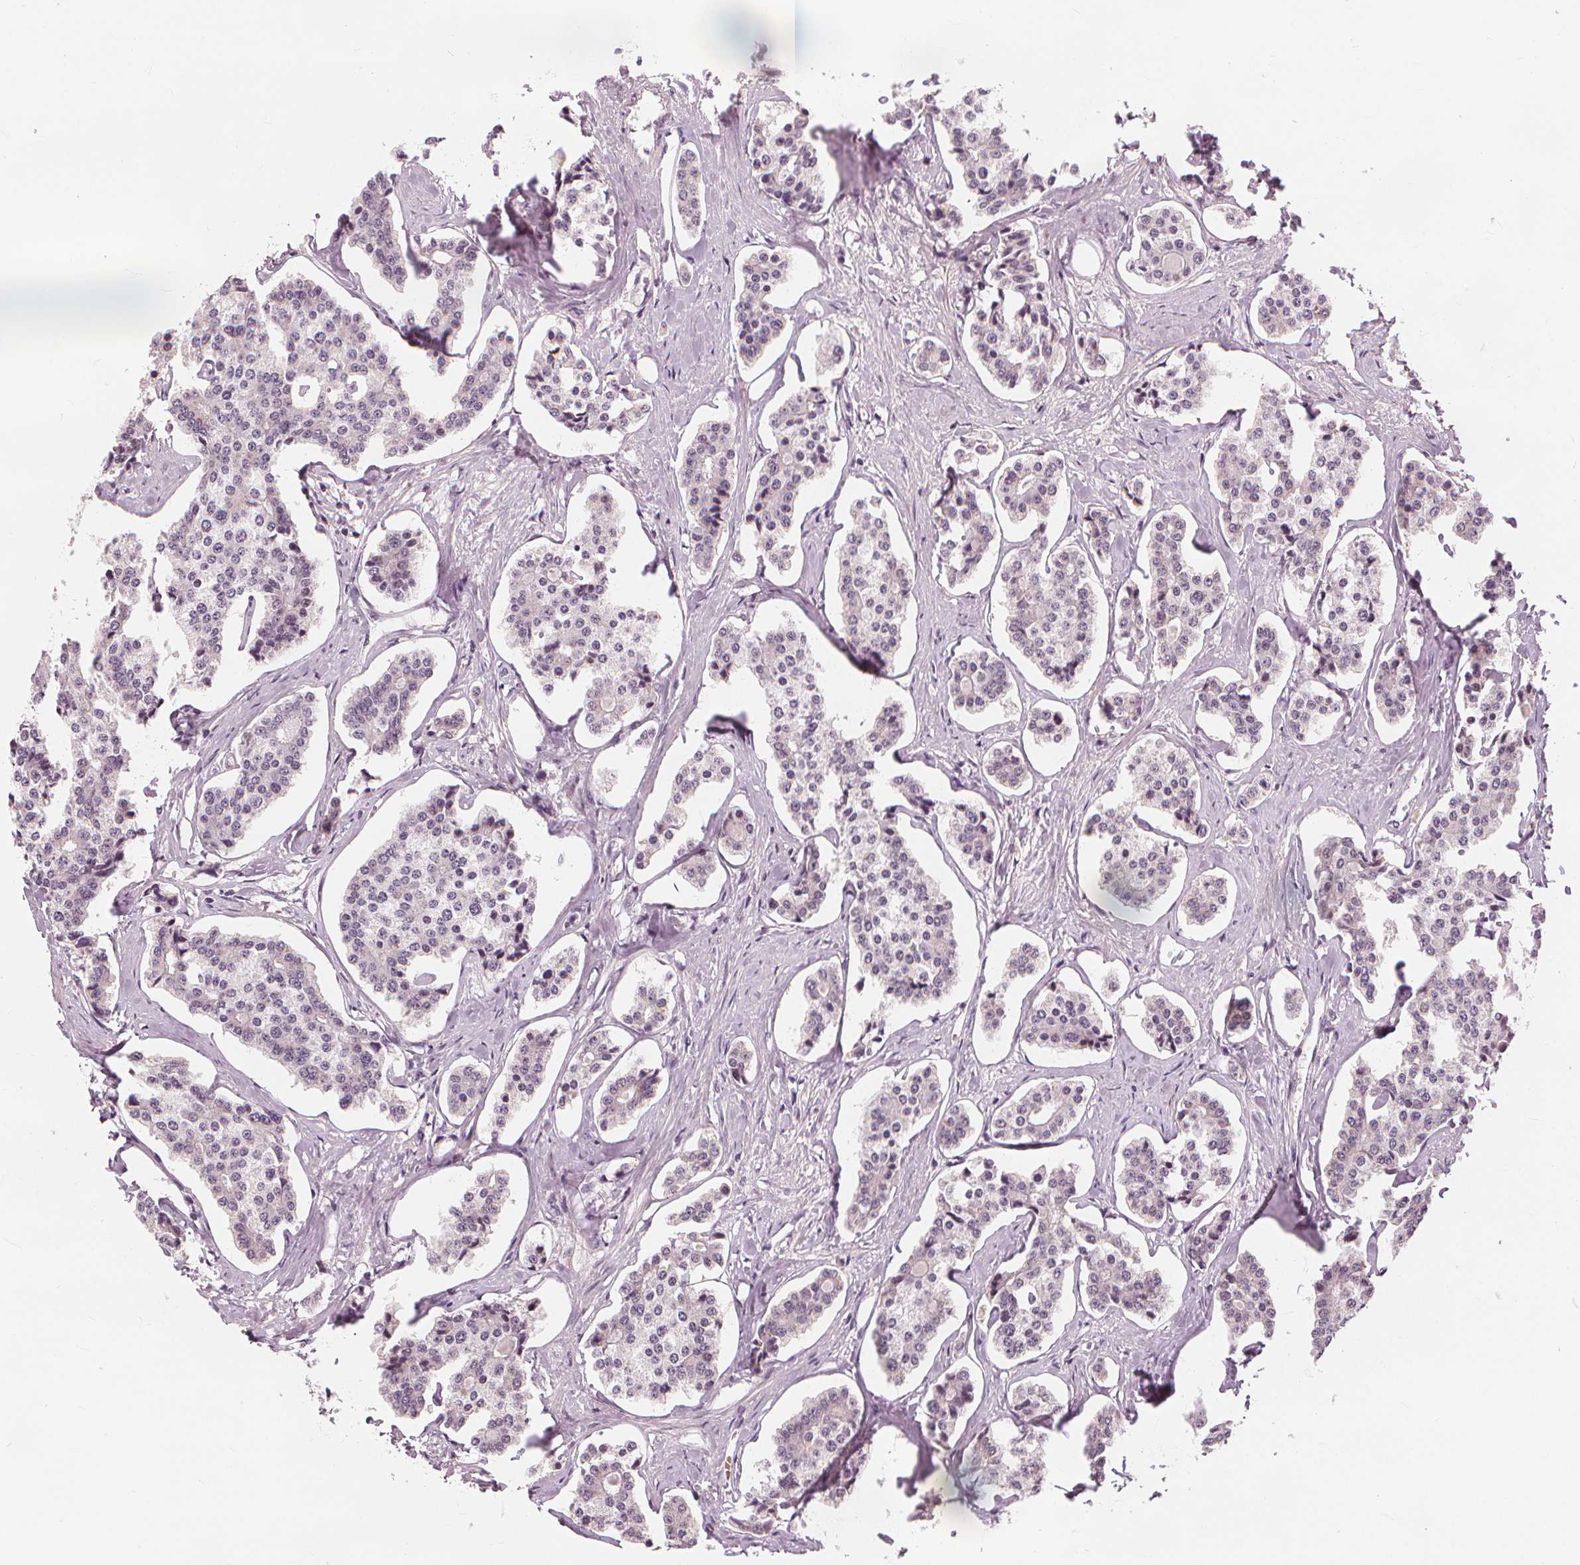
{"staining": {"intensity": "negative", "quantity": "none", "location": "none"}, "tissue": "carcinoid", "cell_type": "Tumor cells", "image_type": "cancer", "snomed": [{"axis": "morphology", "description": "Carcinoid, malignant, NOS"}, {"axis": "topography", "description": "Small intestine"}], "caption": "IHC histopathology image of neoplastic tissue: human carcinoid (malignant) stained with DAB exhibits no significant protein staining in tumor cells.", "gene": "SLC34A1", "patient": {"sex": "female", "age": 65}}